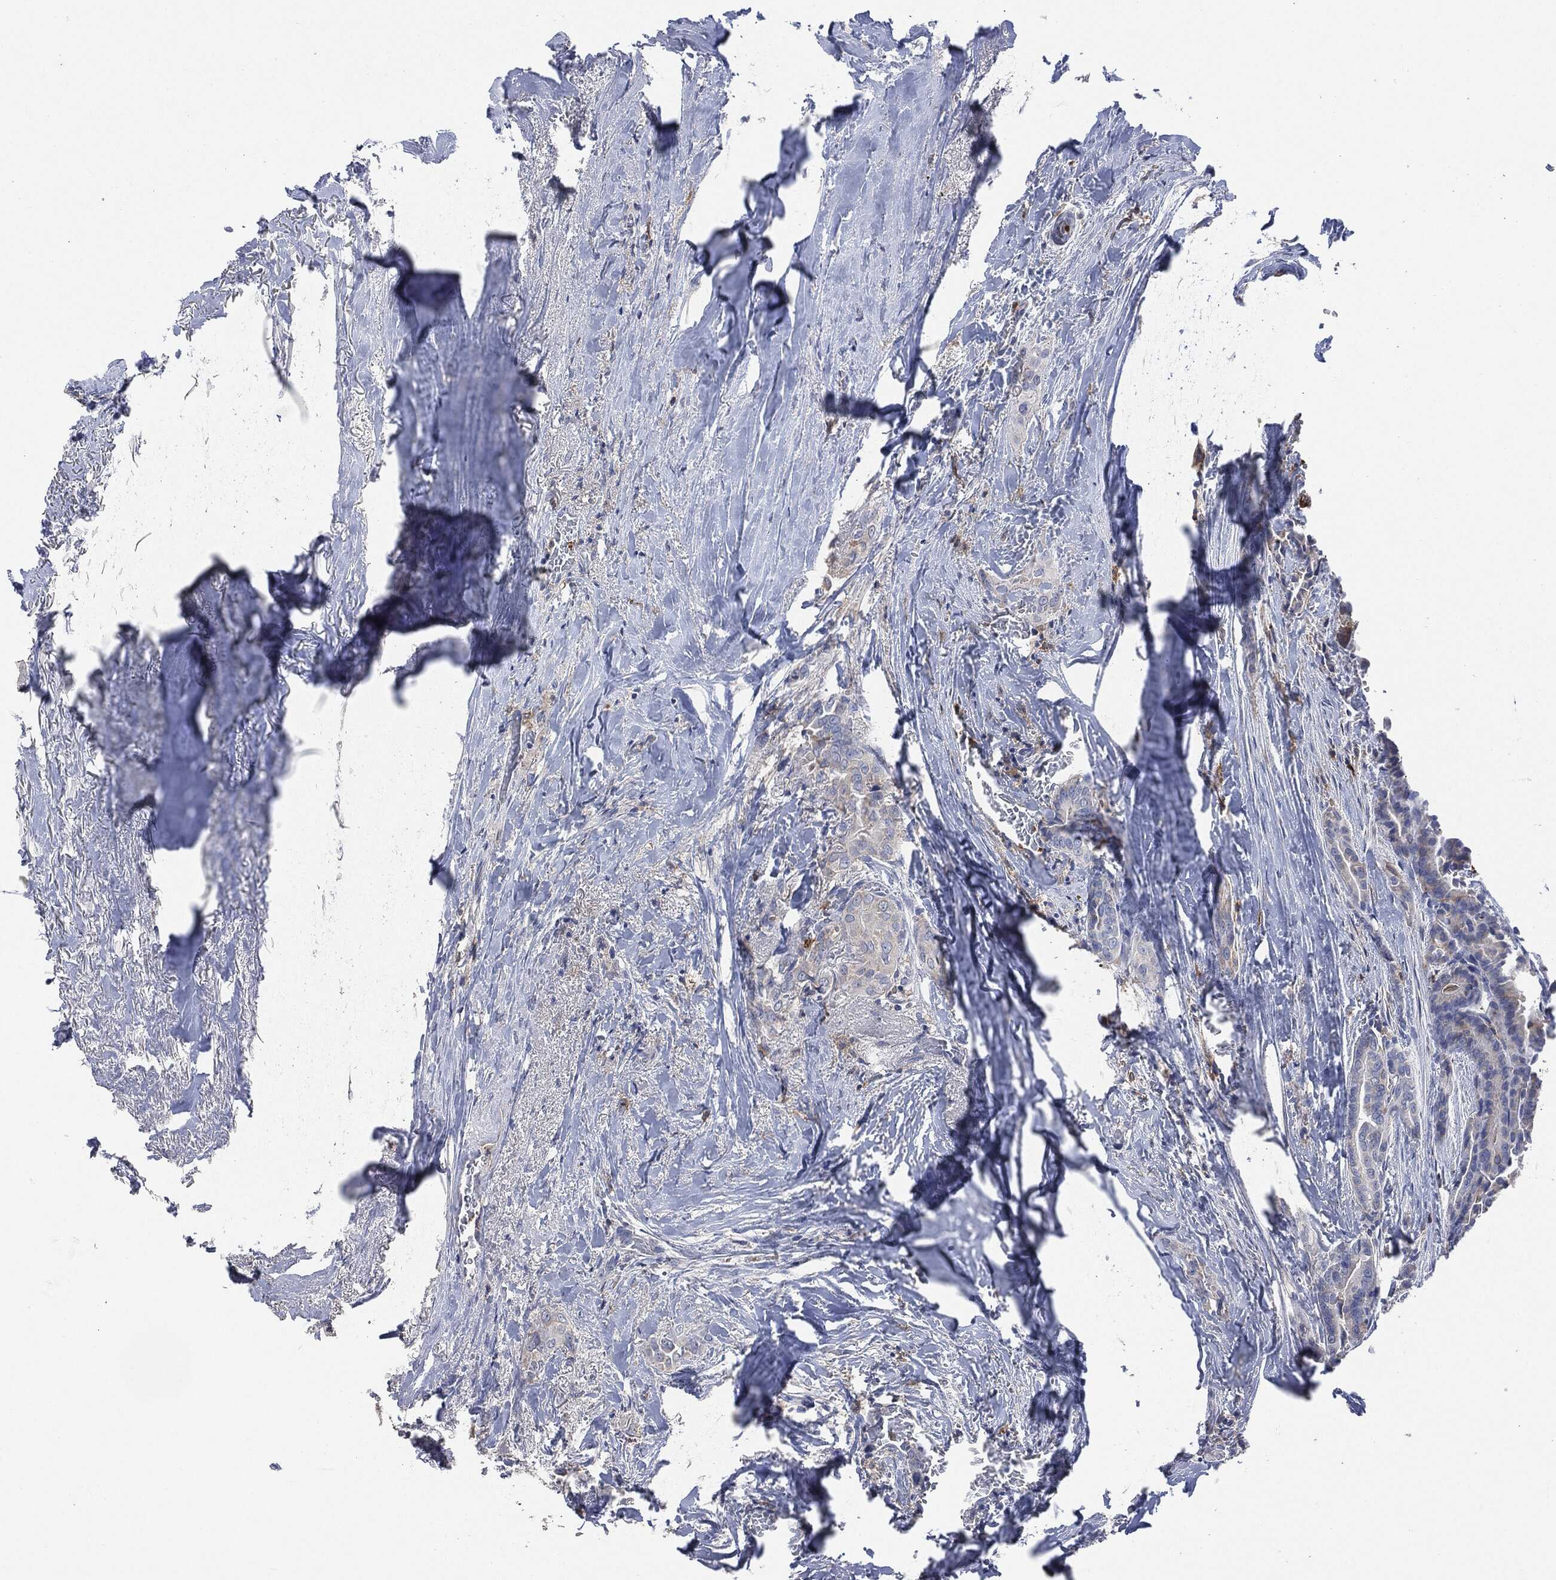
{"staining": {"intensity": "weak", "quantity": "<25%", "location": "cytoplasmic/membranous"}, "tissue": "thyroid cancer", "cell_type": "Tumor cells", "image_type": "cancer", "snomed": [{"axis": "morphology", "description": "Papillary adenocarcinoma, NOS"}, {"axis": "topography", "description": "Thyroid gland"}], "caption": "Thyroid cancer was stained to show a protein in brown. There is no significant staining in tumor cells. Nuclei are stained in blue.", "gene": "CD33", "patient": {"sex": "male", "age": 61}}